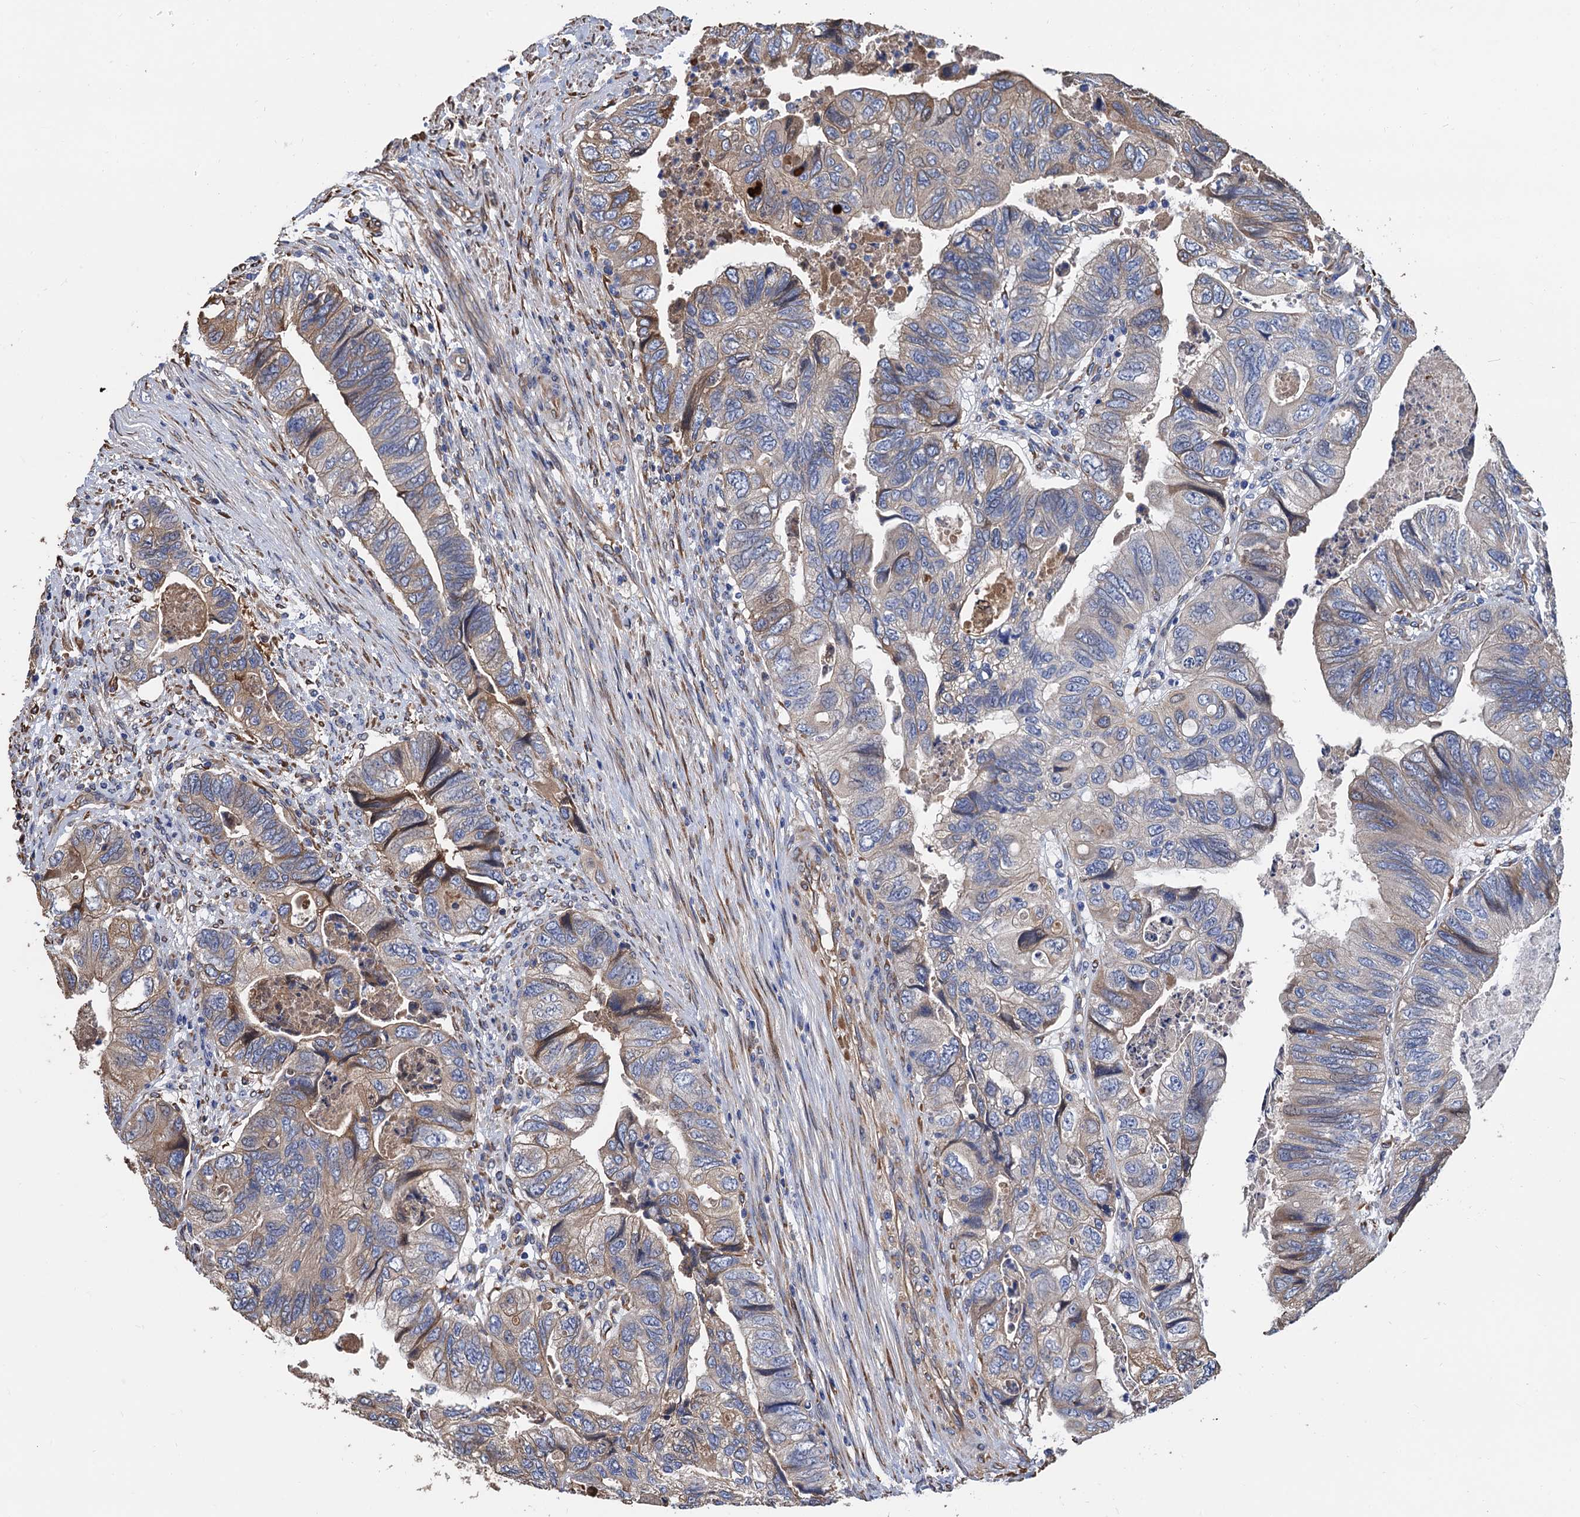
{"staining": {"intensity": "weak", "quantity": "<25%", "location": "cytoplasmic/membranous"}, "tissue": "colorectal cancer", "cell_type": "Tumor cells", "image_type": "cancer", "snomed": [{"axis": "morphology", "description": "Adenocarcinoma, NOS"}, {"axis": "topography", "description": "Rectum"}], "caption": "Tumor cells are negative for brown protein staining in colorectal cancer (adenocarcinoma). The staining was performed using DAB to visualize the protein expression in brown, while the nuclei were stained in blue with hematoxylin (Magnification: 20x).", "gene": "CNNM1", "patient": {"sex": "male", "age": 63}}